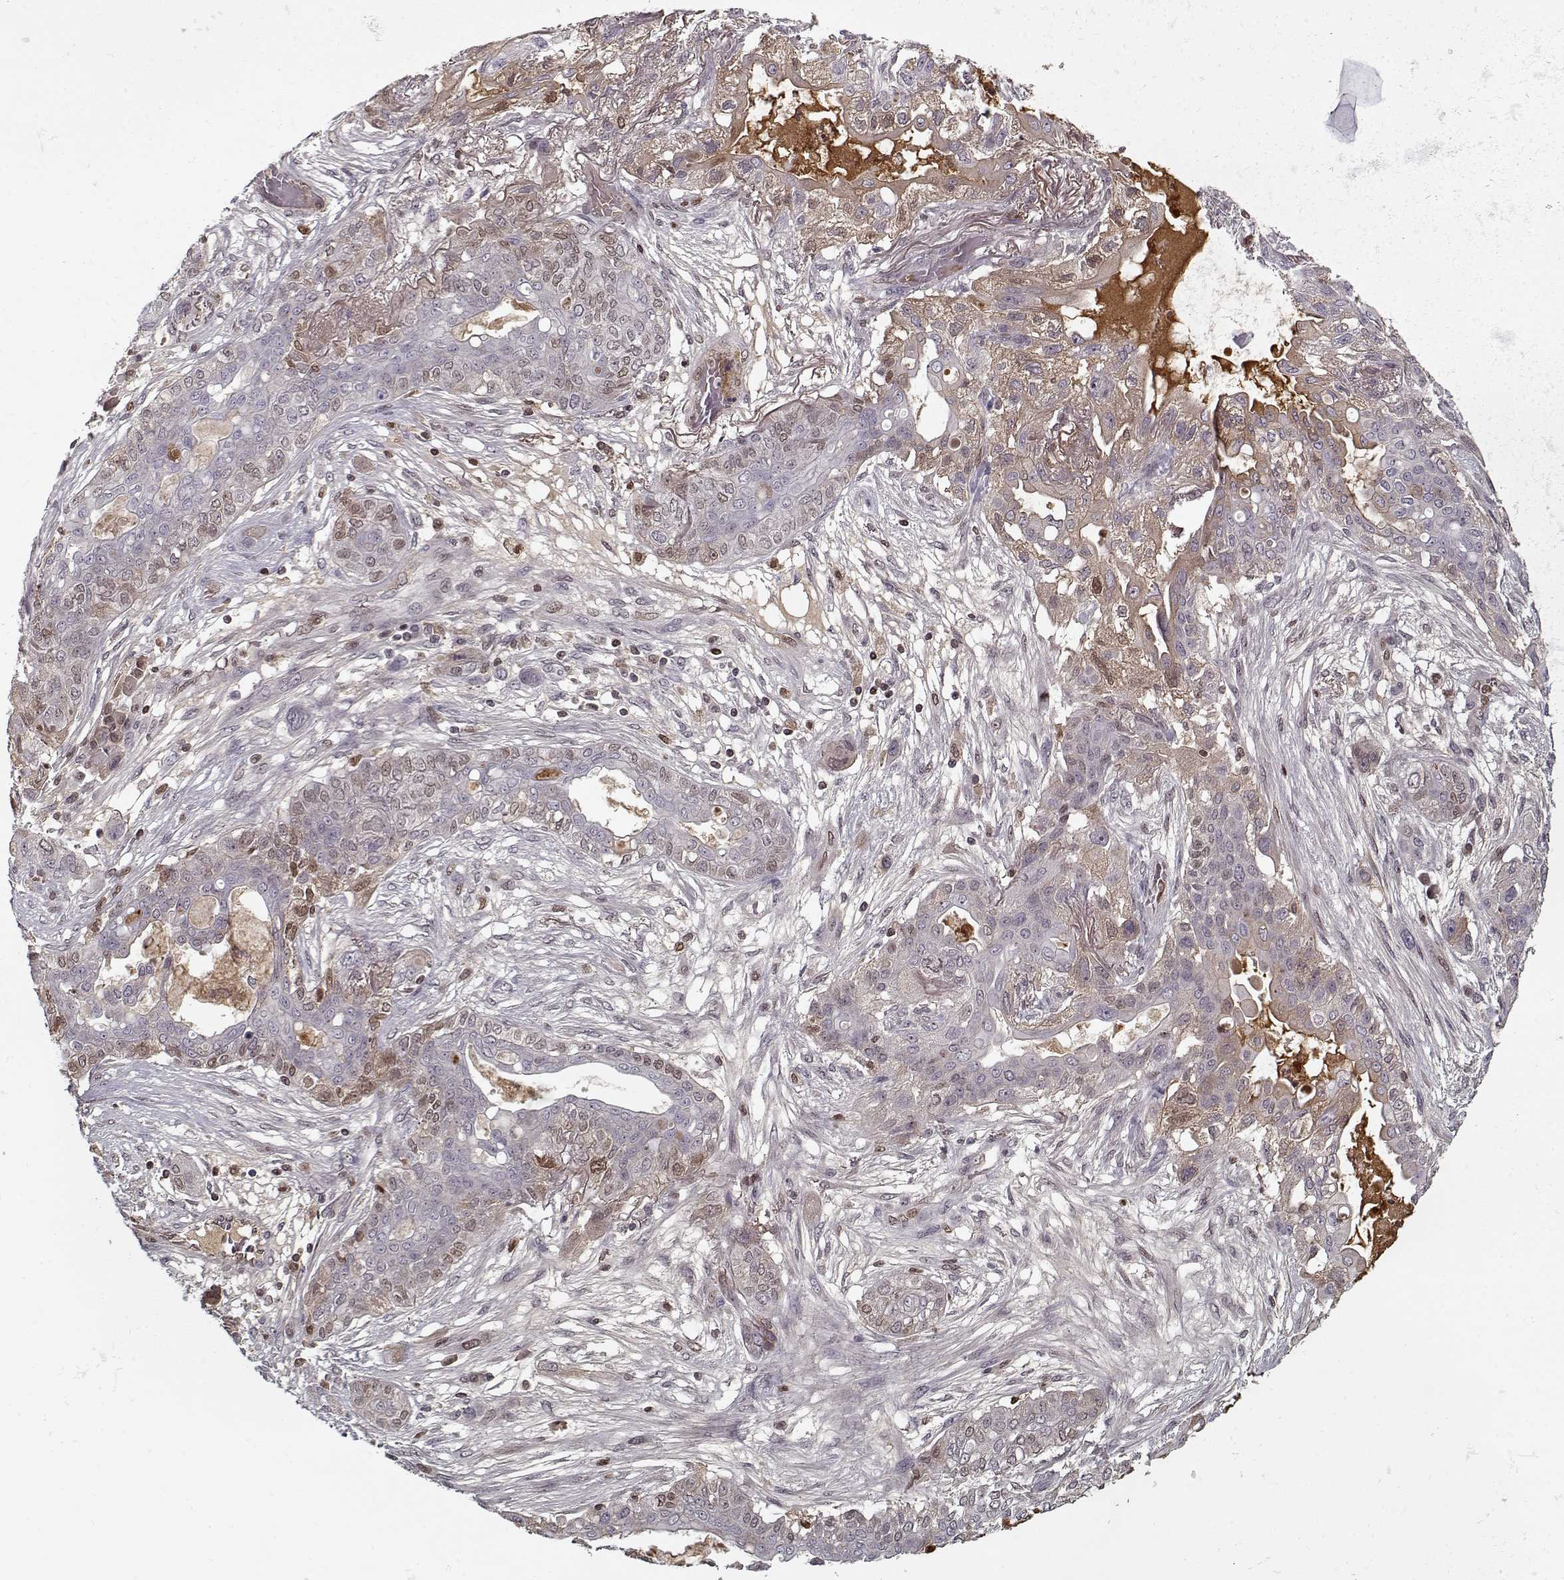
{"staining": {"intensity": "weak", "quantity": "25%-75%", "location": "cytoplasmic/membranous"}, "tissue": "lung cancer", "cell_type": "Tumor cells", "image_type": "cancer", "snomed": [{"axis": "morphology", "description": "Squamous cell carcinoma, NOS"}, {"axis": "topography", "description": "Lung"}], "caption": "Squamous cell carcinoma (lung) tissue demonstrates weak cytoplasmic/membranous expression in approximately 25%-75% of tumor cells, visualized by immunohistochemistry.", "gene": "AFM", "patient": {"sex": "female", "age": 70}}